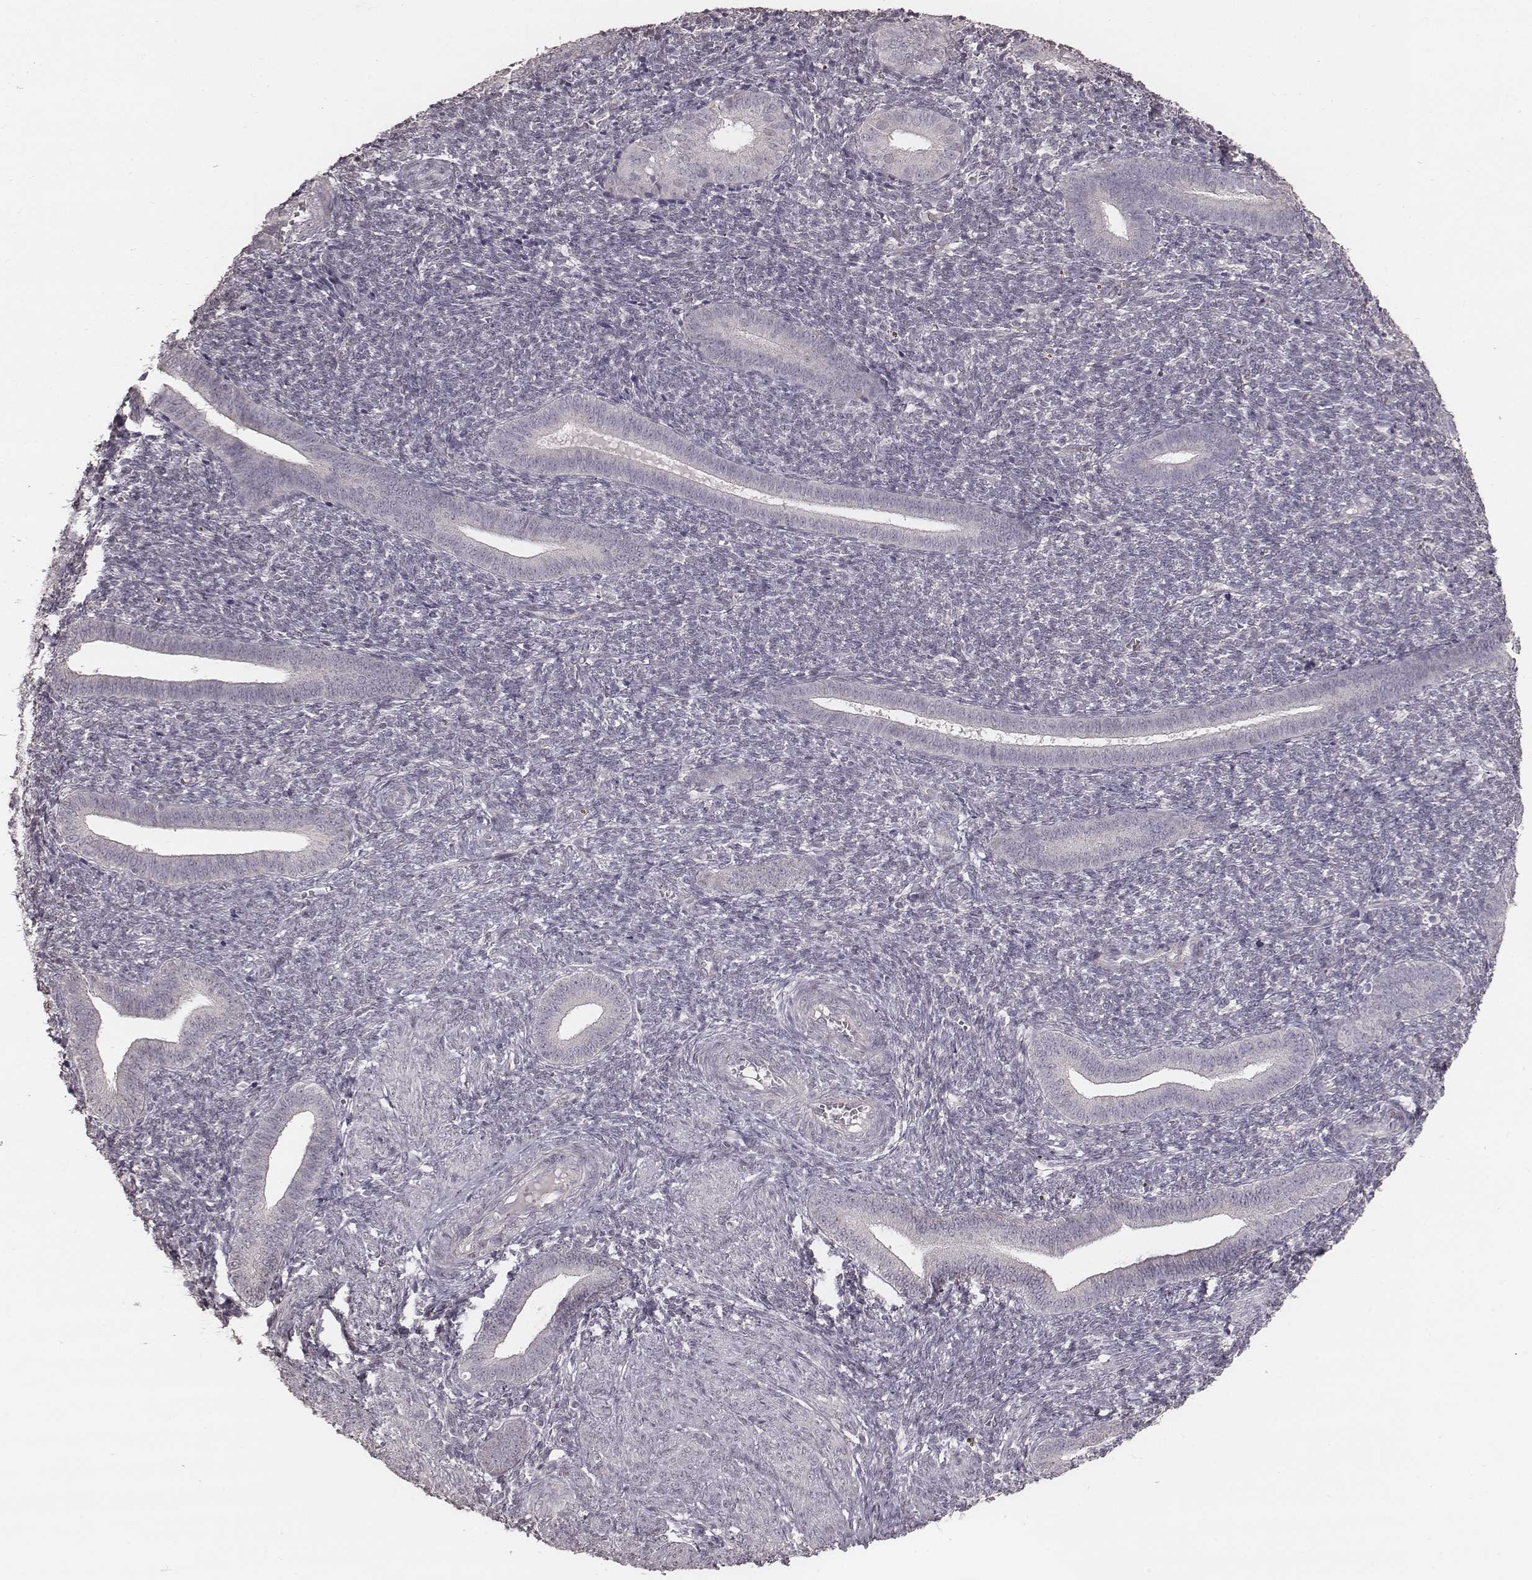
{"staining": {"intensity": "negative", "quantity": "none", "location": "none"}, "tissue": "endometrium", "cell_type": "Cells in endometrial stroma", "image_type": "normal", "snomed": [{"axis": "morphology", "description": "Normal tissue, NOS"}, {"axis": "topography", "description": "Endometrium"}], "caption": "Micrograph shows no significant protein expression in cells in endometrial stroma of unremarkable endometrium.", "gene": "SLC7A4", "patient": {"sex": "female", "age": 25}}